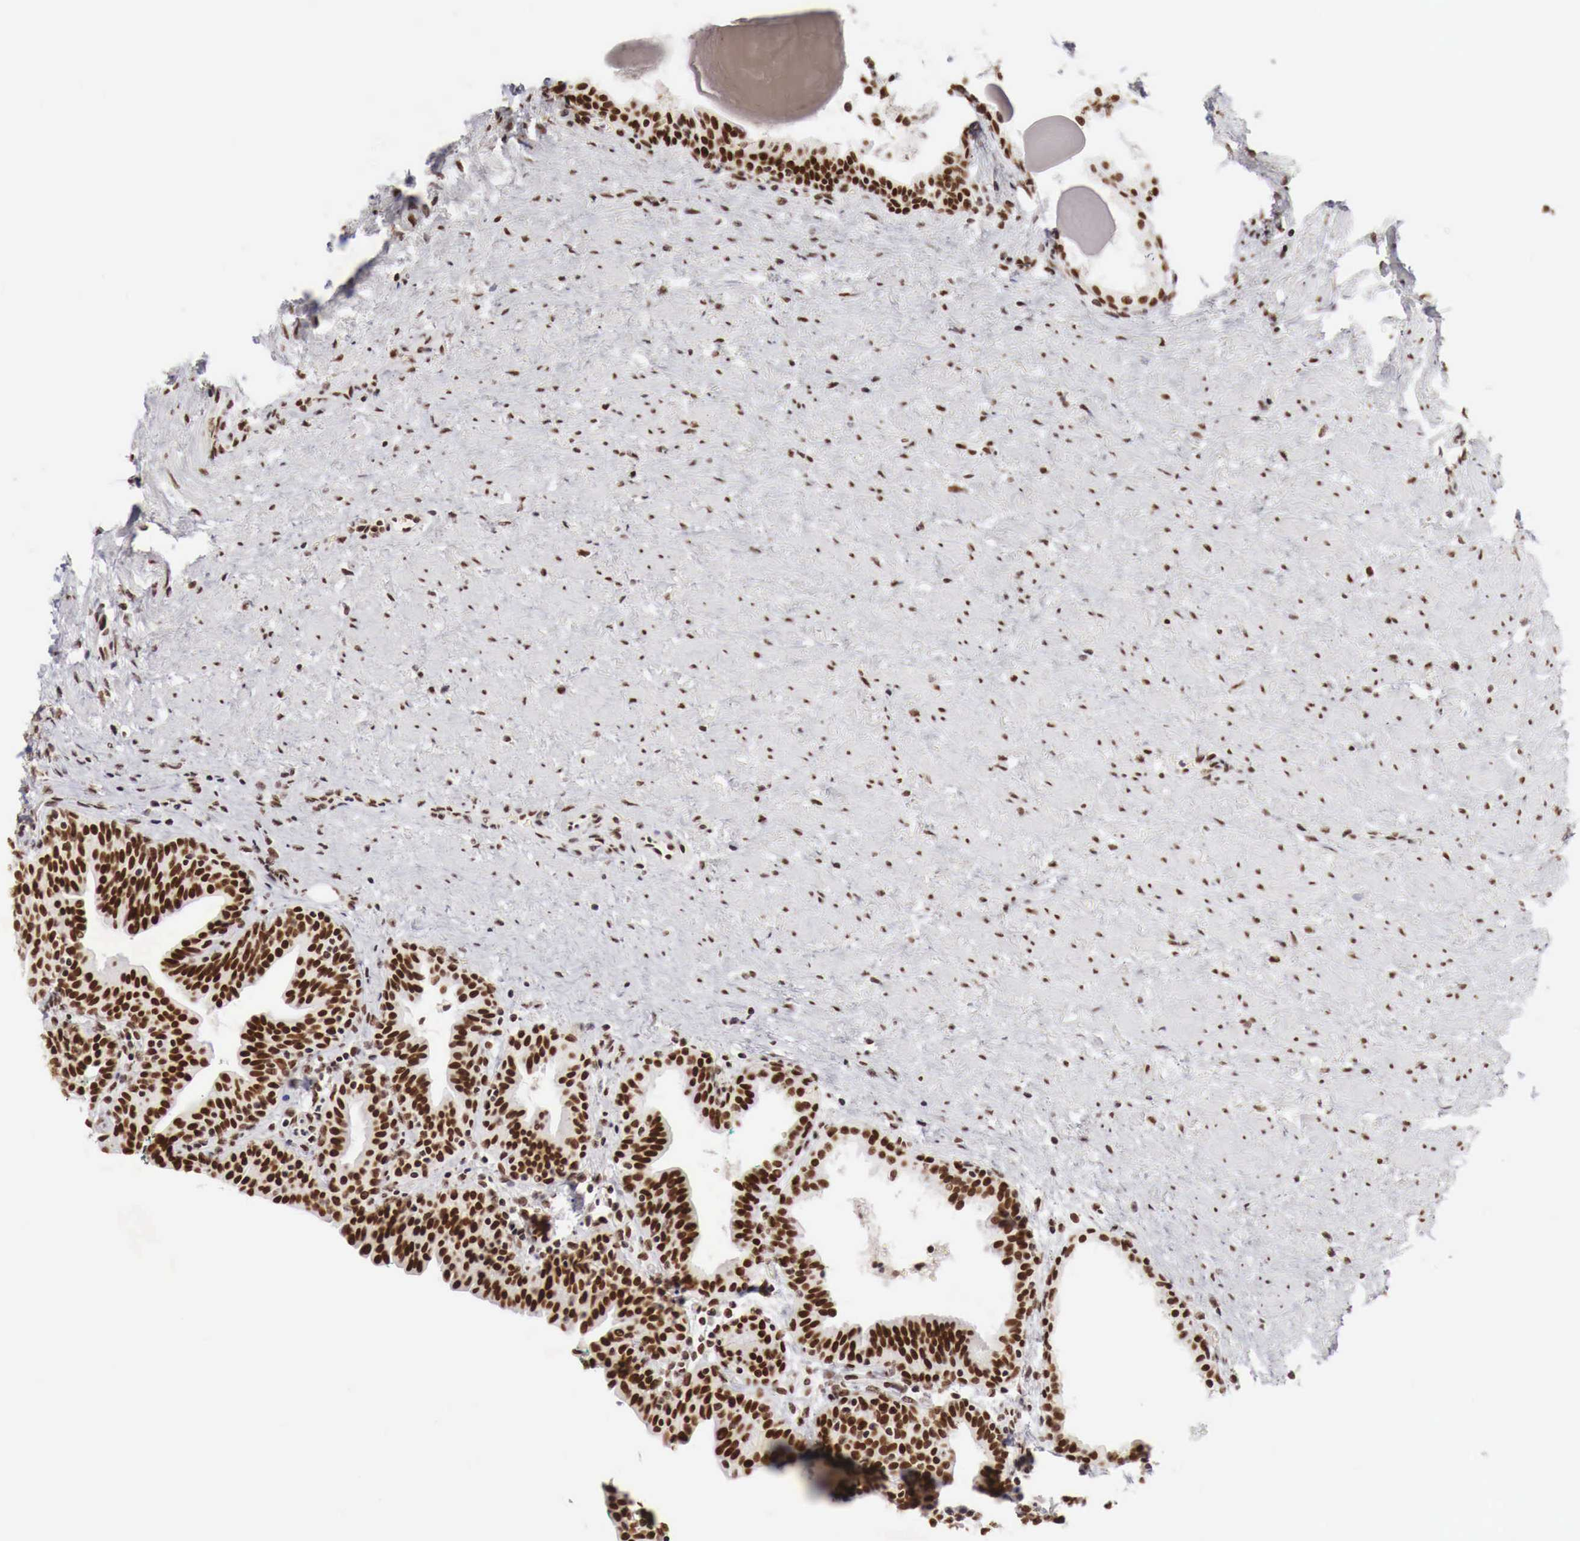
{"staining": {"intensity": "strong", "quantity": ">75%", "location": "nuclear"}, "tissue": "prostate", "cell_type": "Glandular cells", "image_type": "normal", "snomed": [{"axis": "morphology", "description": "Normal tissue, NOS"}, {"axis": "topography", "description": "Prostate"}], "caption": "A brown stain highlights strong nuclear staining of a protein in glandular cells of normal prostate. The protein is stained brown, and the nuclei are stained in blue (DAB IHC with brightfield microscopy, high magnification).", "gene": "PHF14", "patient": {"sex": "male", "age": 65}}